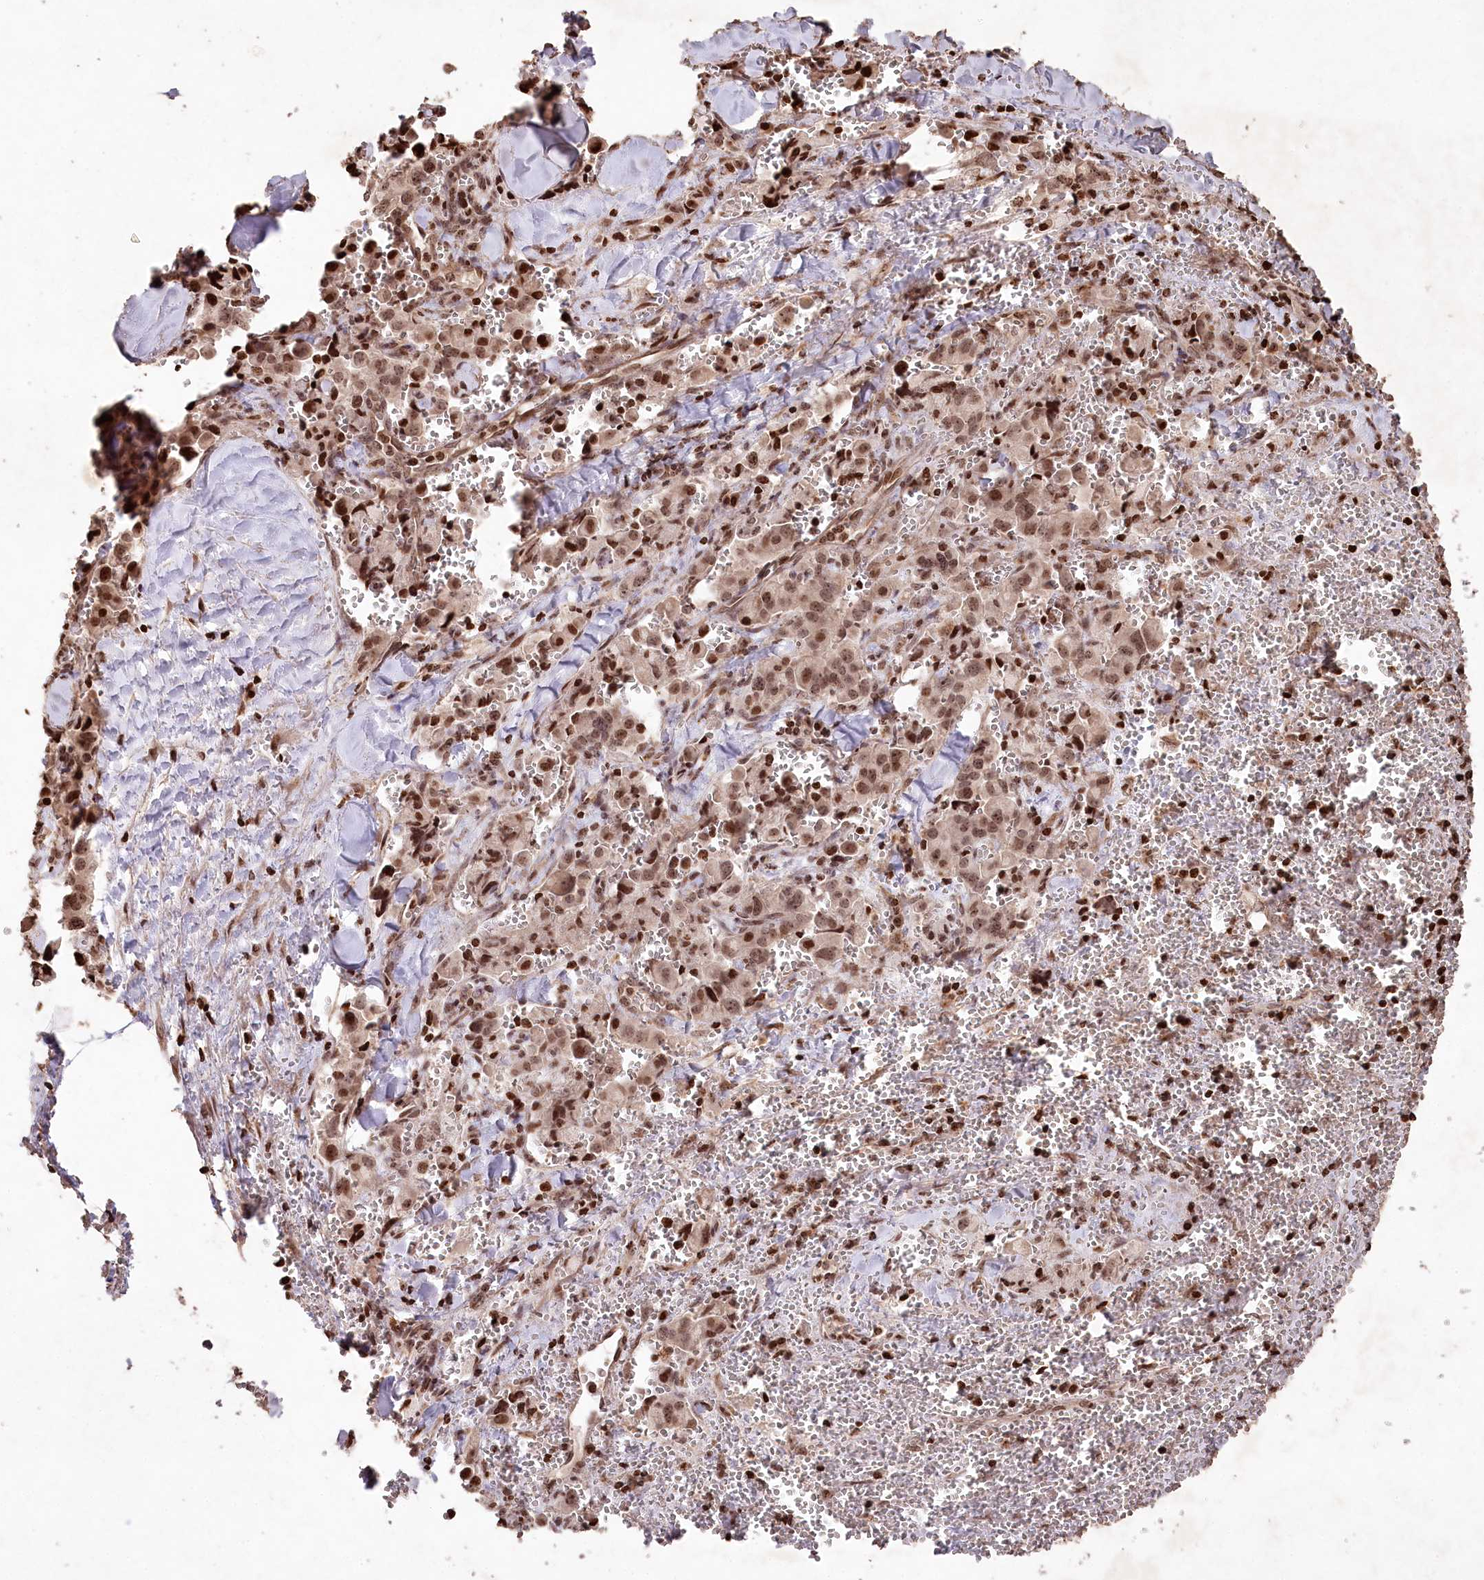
{"staining": {"intensity": "moderate", "quantity": ">75%", "location": "nuclear"}, "tissue": "pancreatic cancer", "cell_type": "Tumor cells", "image_type": "cancer", "snomed": [{"axis": "morphology", "description": "Adenocarcinoma, NOS"}, {"axis": "topography", "description": "Pancreas"}], "caption": "A medium amount of moderate nuclear staining is appreciated in about >75% of tumor cells in pancreatic cancer tissue. Immunohistochemistry stains the protein of interest in brown and the nuclei are stained blue.", "gene": "CCSER2", "patient": {"sex": "male", "age": 65}}